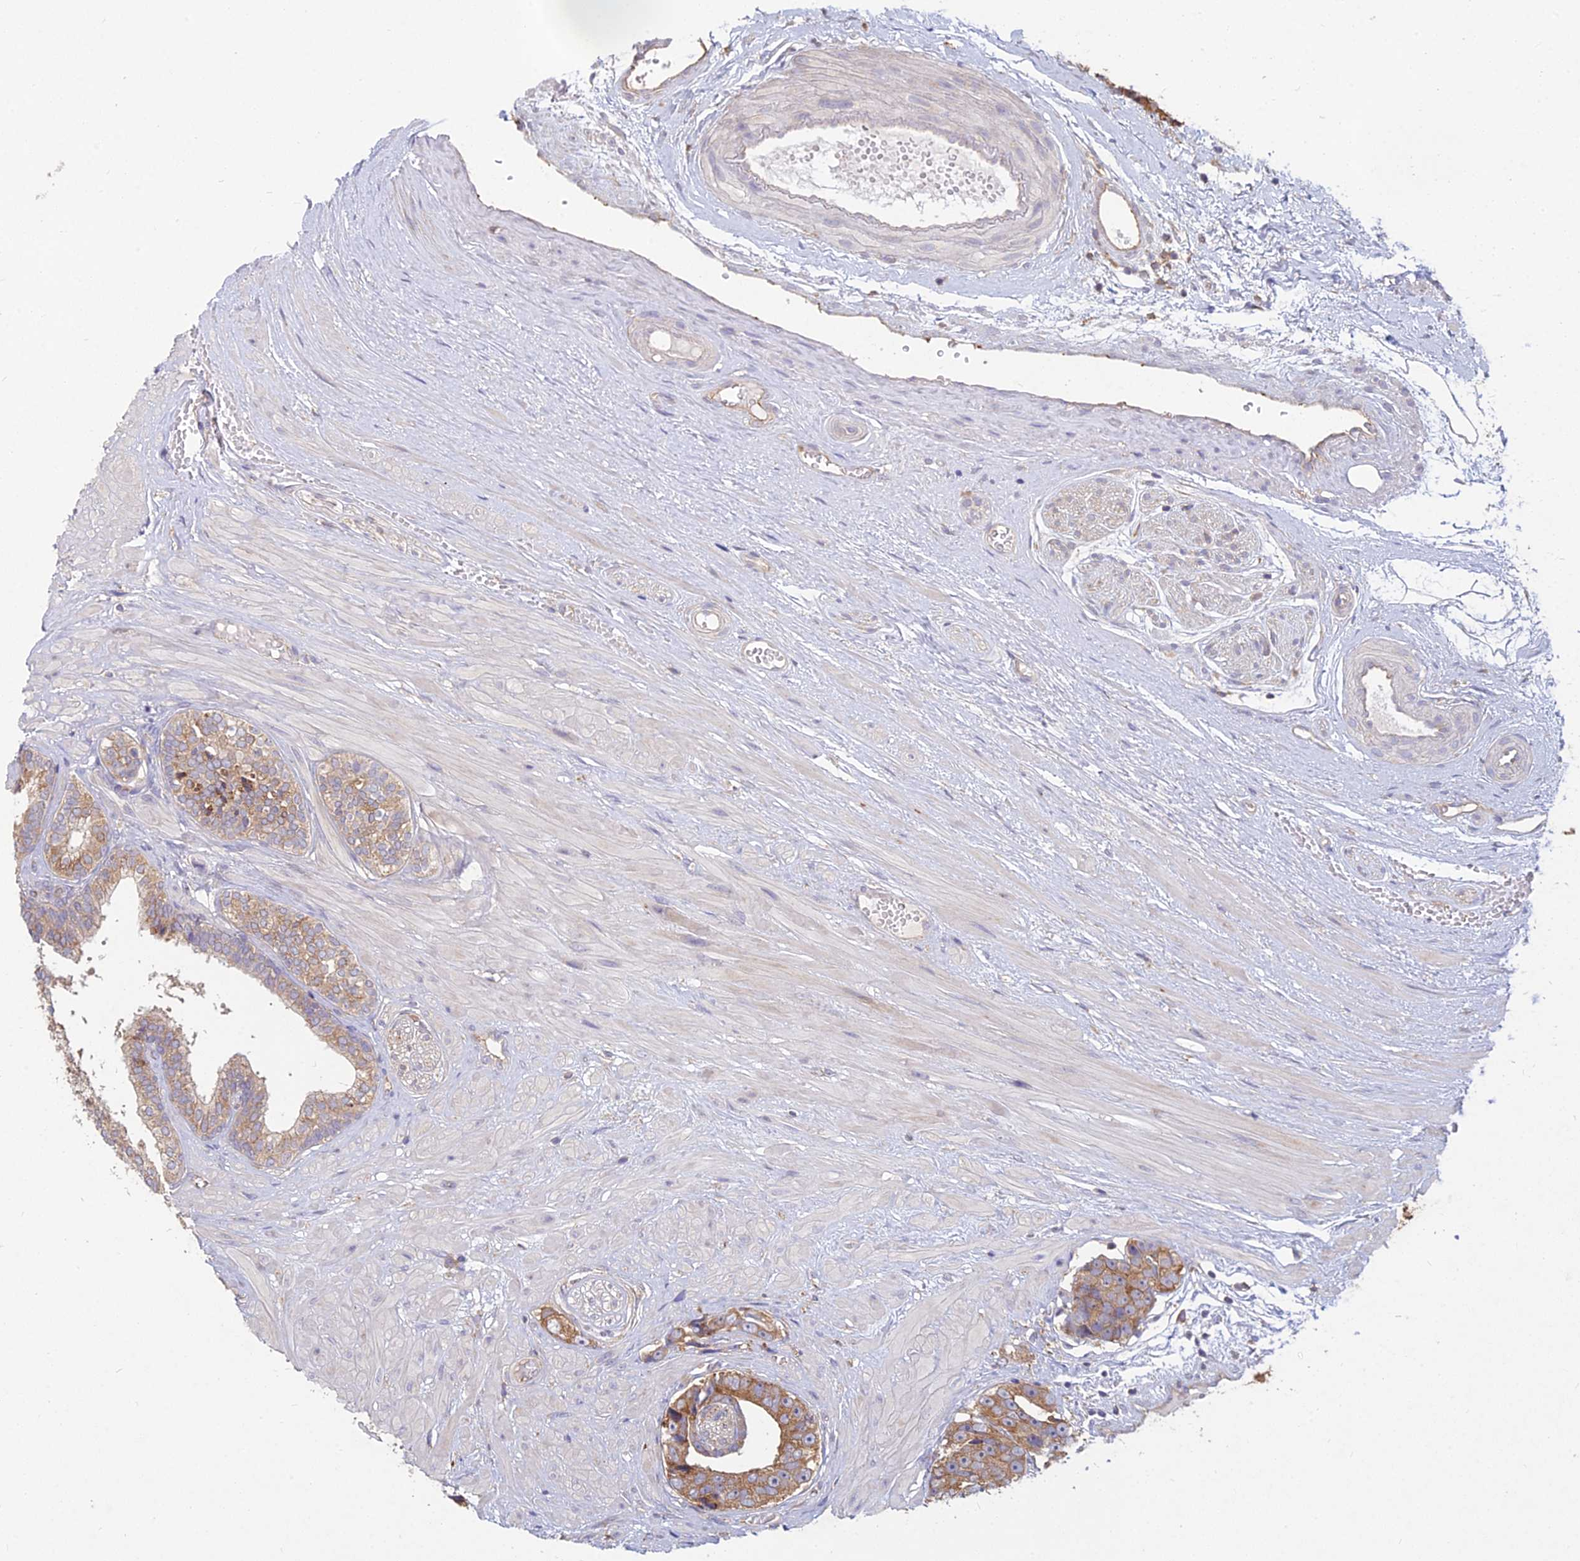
{"staining": {"intensity": "moderate", "quantity": ">75%", "location": "cytoplasmic/membranous"}, "tissue": "prostate cancer", "cell_type": "Tumor cells", "image_type": "cancer", "snomed": [{"axis": "morphology", "description": "Adenocarcinoma, High grade"}, {"axis": "topography", "description": "Prostate"}], "caption": "Moderate cytoplasmic/membranous positivity is present in approximately >75% of tumor cells in prostate cancer.", "gene": "NXNL2", "patient": {"sex": "male", "age": 71}}